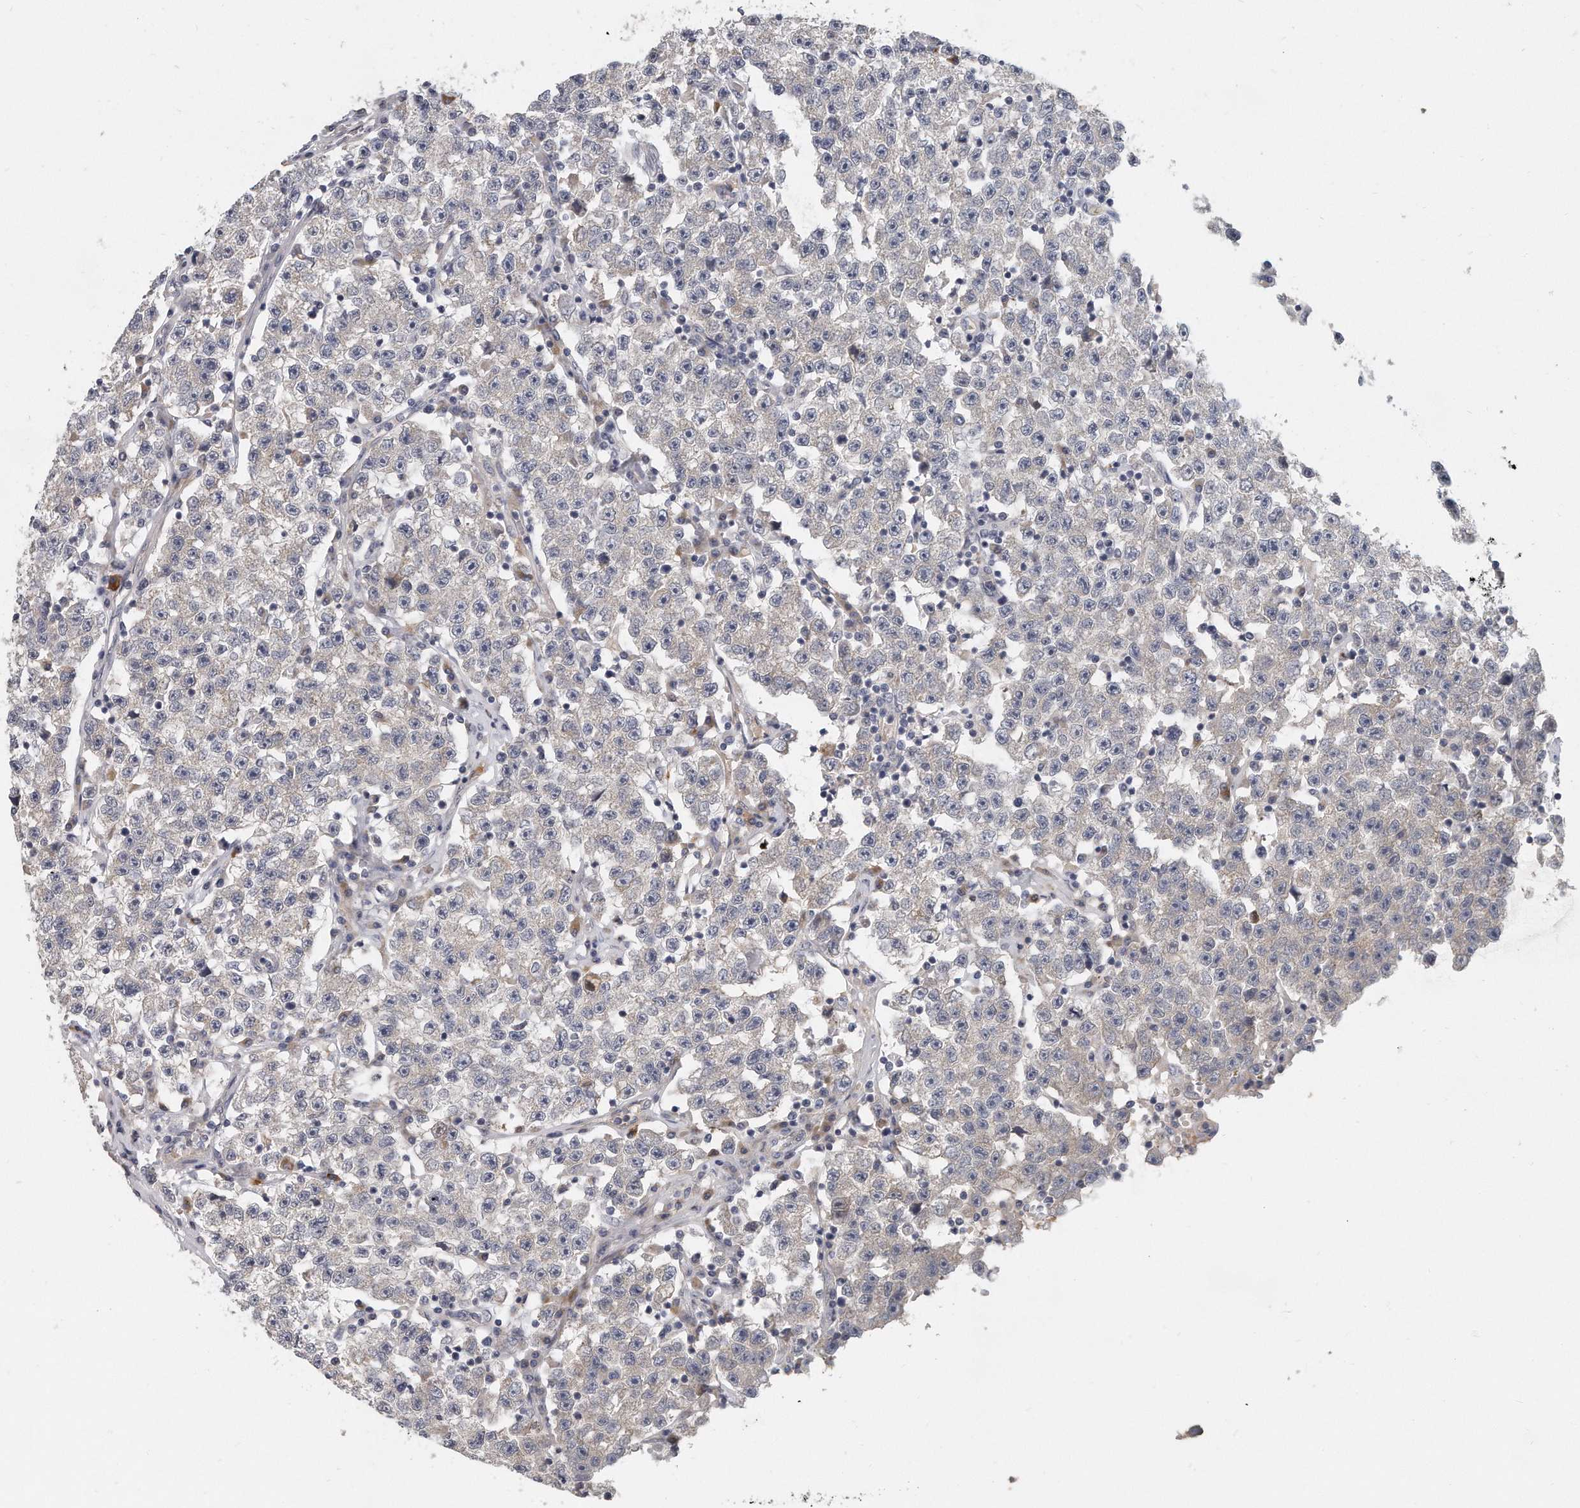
{"staining": {"intensity": "negative", "quantity": "none", "location": "none"}, "tissue": "testis cancer", "cell_type": "Tumor cells", "image_type": "cancer", "snomed": [{"axis": "morphology", "description": "Seminoma, NOS"}, {"axis": "topography", "description": "Testis"}], "caption": "An image of human testis cancer is negative for staining in tumor cells.", "gene": "PLEKHA6", "patient": {"sex": "male", "age": 22}}